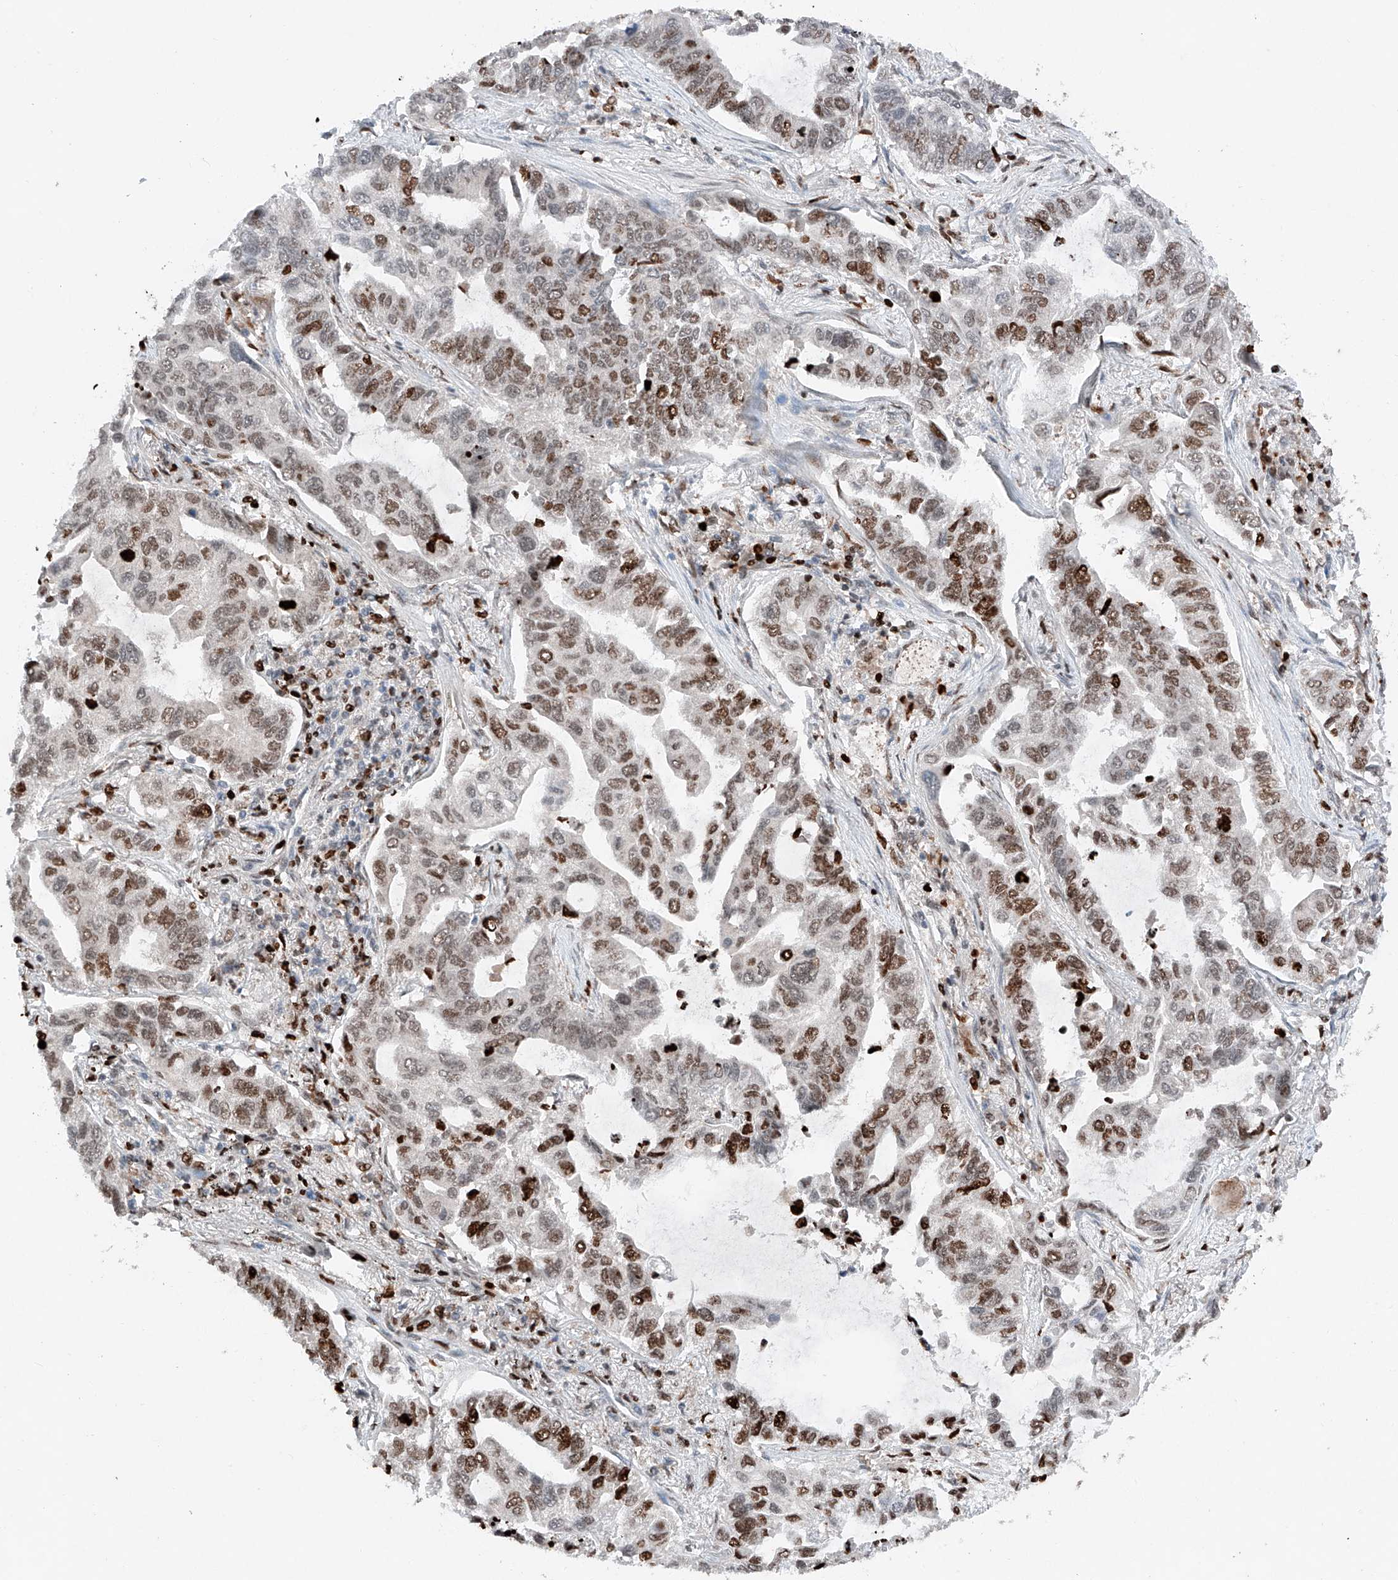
{"staining": {"intensity": "moderate", "quantity": ">75%", "location": "nuclear"}, "tissue": "lung cancer", "cell_type": "Tumor cells", "image_type": "cancer", "snomed": [{"axis": "morphology", "description": "Adenocarcinoma, NOS"}, {"axis": "topography", "description": "Lung"}], "caption": "Protein analysis of lung adenocarcinoma tissue demonstrates moderate nuclear expression in approximately >75% of tumor cells. (Stains: DAB in brown, nuclei in blue, Microscopy: brightfield microscopy at high magnification).", "gene": "TBX4", "patient": {"sex": "male", "age": 64}}